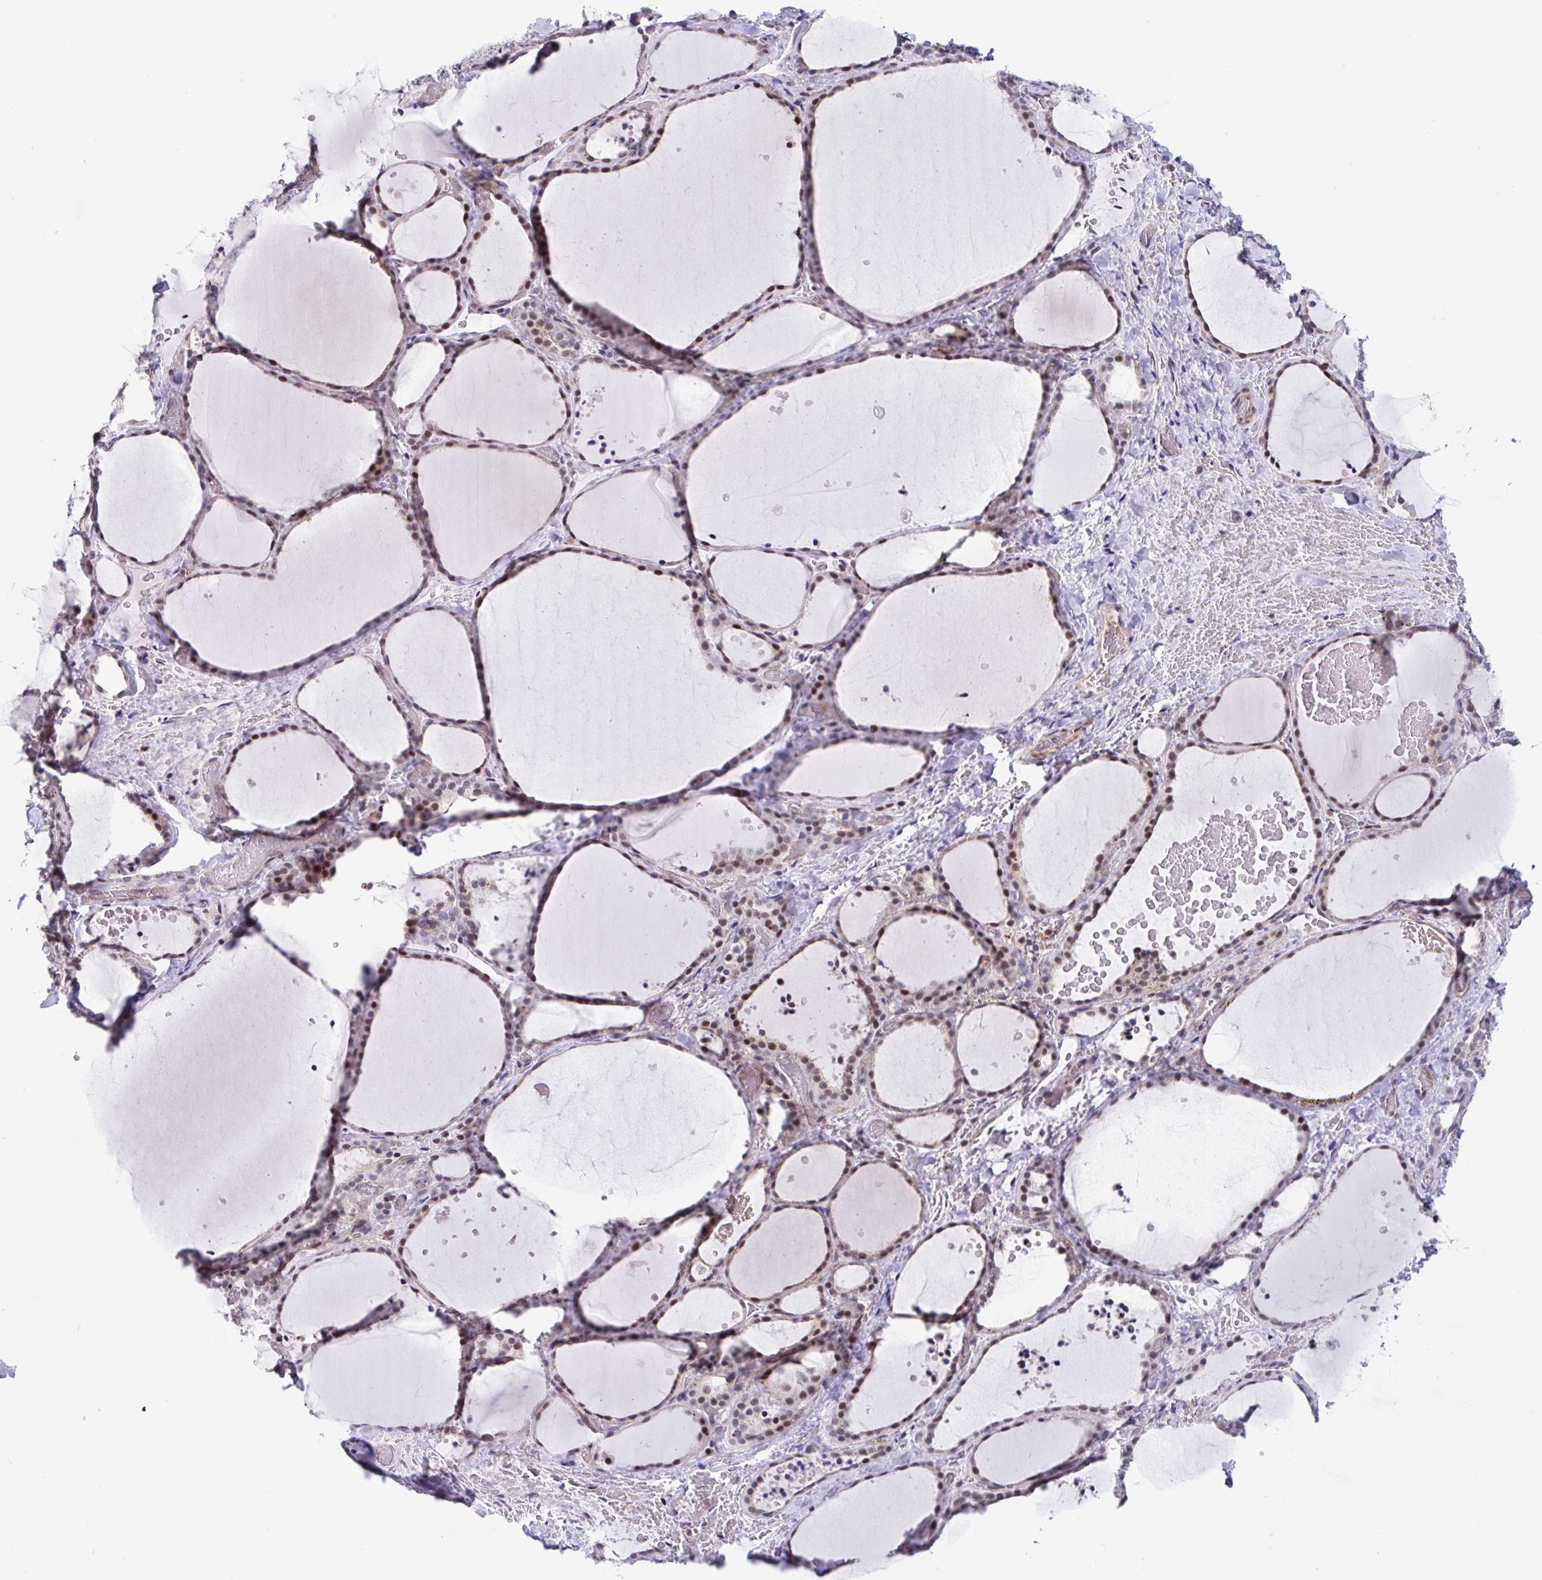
{"staining": {"intensity": "moderate", "quantity": ">75%", "location": "nuclear"}, "tissue": "thyroid gland", "cell_type": "Glandular cells", "image_type": "normal", "snomed": [{"axis": "morphology", "description": "Normal tissue, NOS"}, {"axis": "topography", "description": "Thyroid gland"}], "caption": "An immunohistochemistry (IHC) micrograph of normal tissue is shown. Protein staining in brown labels moderate nuclear positivity in thyroid gland within glandular cells. The staining was performed using DAB (3,3'-diaminobenzidine), with brown indicating positive protein expression. Nuclei are stained blue with hematoxylin.", "gene": "WDR72", "patient": {"sex": "female", "age": 36}}